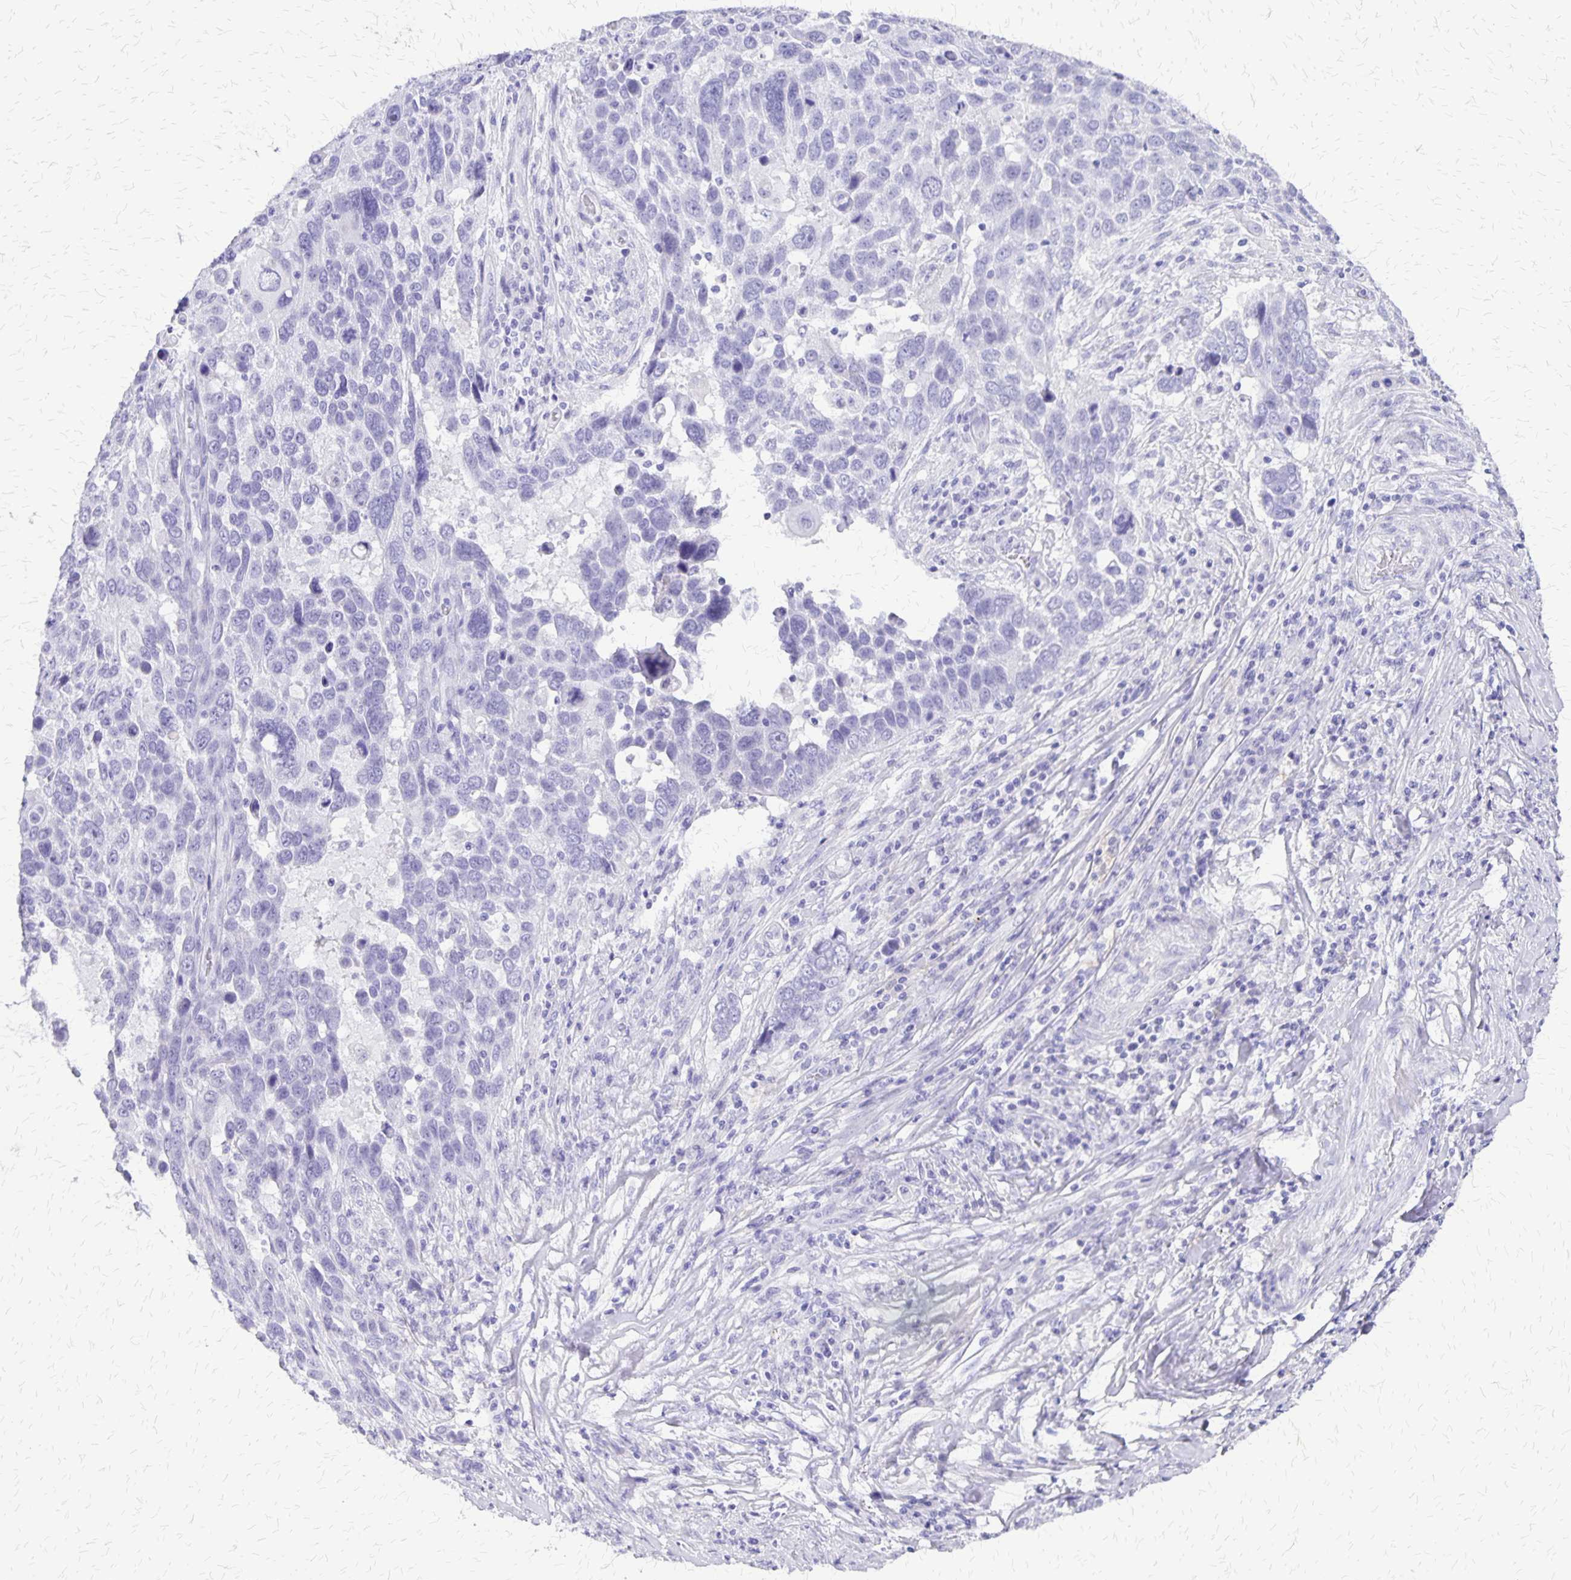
{"staining": {"intensity": "negative", "quantity": "none", "location": "none"}, "tissue": "lung cancer", "cell_type": "Tumor cells", "image_type": "cancer", "snomed": [{"axis": "morphology", "description": "Squamous cell carcinoma, NOS"}, {"axis": "topography", "description": "Lung"}], "caption": "Image shows no significant protein expression in tumor cells of lung cancer (squamous cell carcinoma). Nuclei are stained in blue.", "gene": "SLC13A2", "patient": {"sex": "male", "age": 68}}